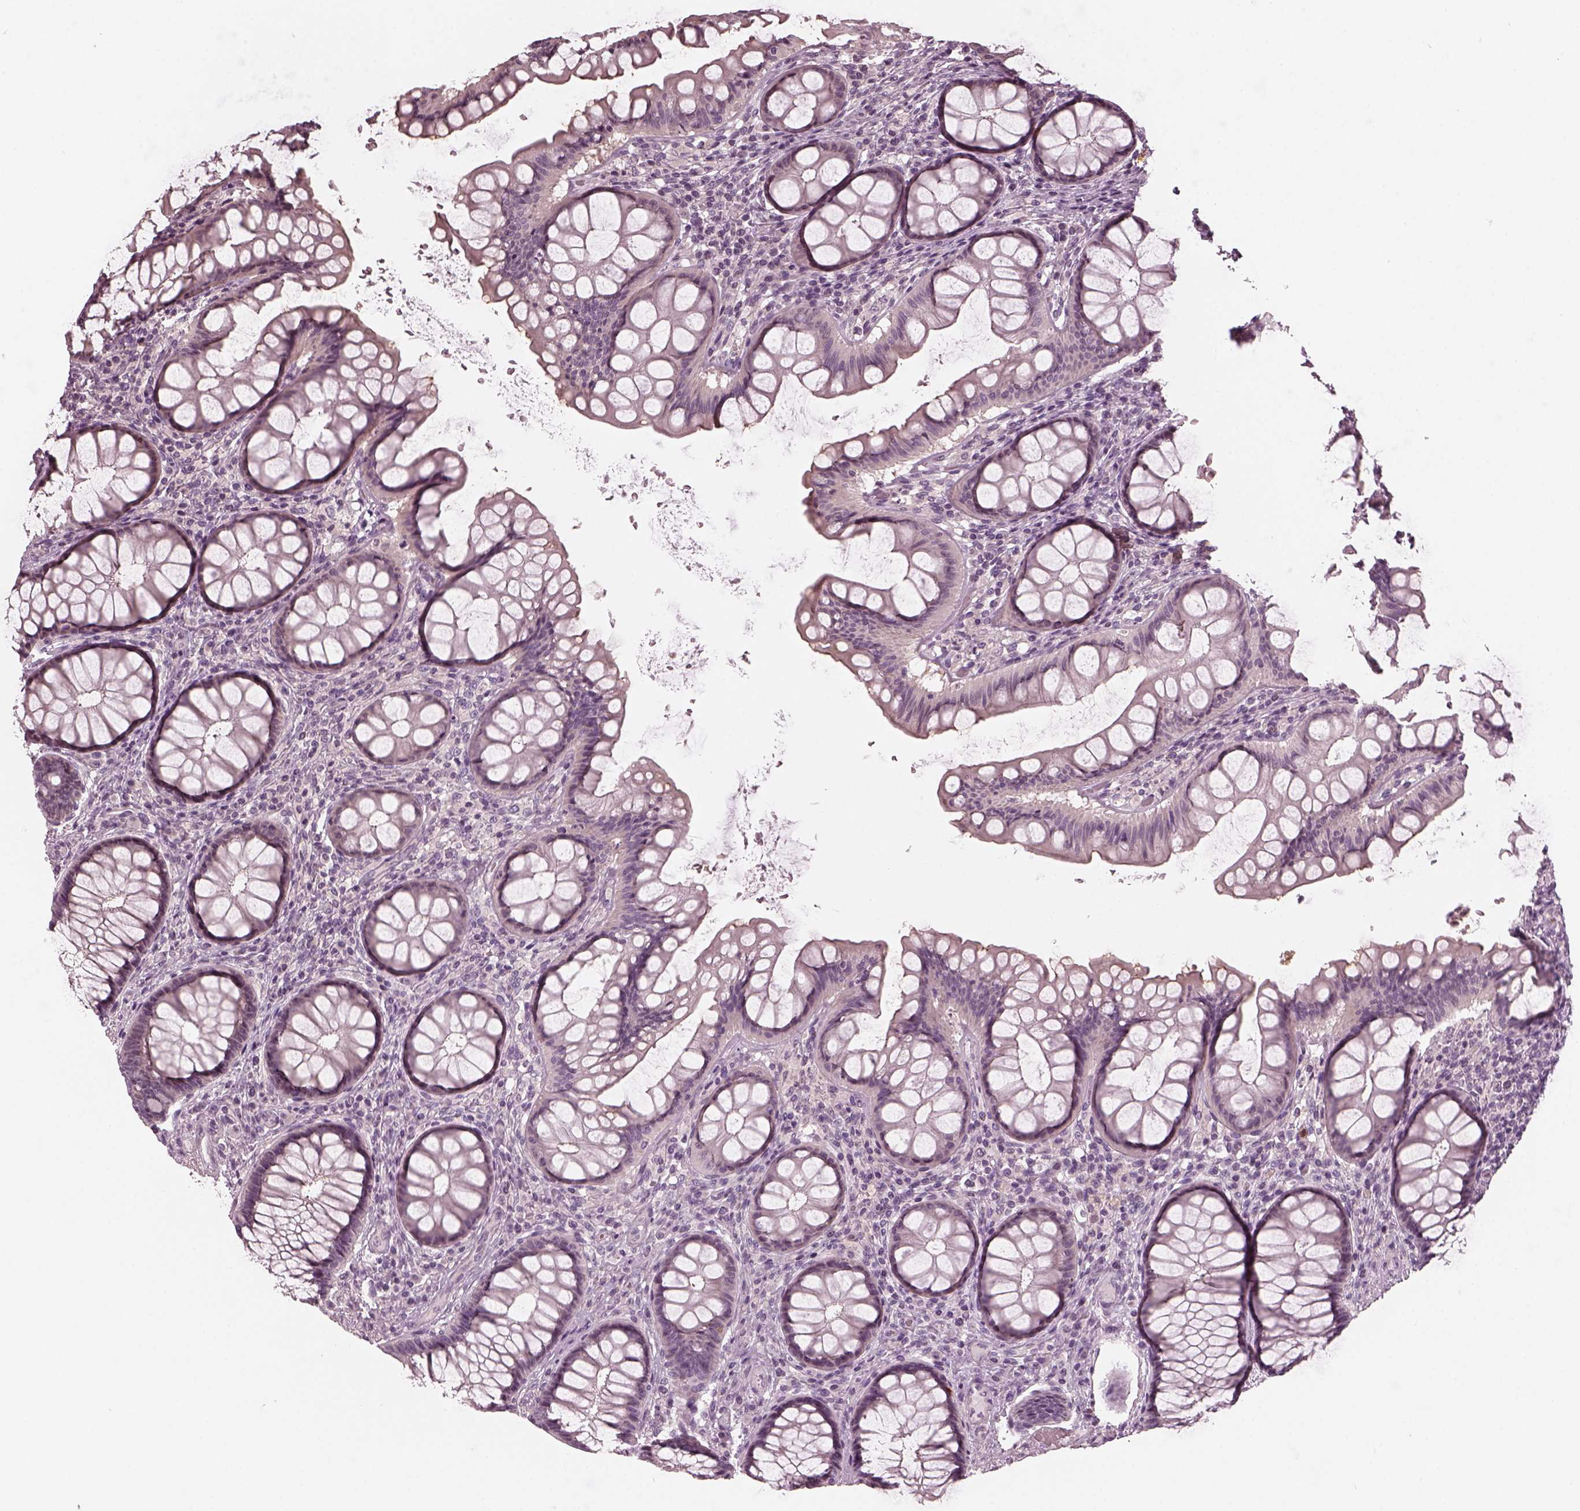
{"staining": {"intensity": "negative", "quantity": "none", "location": "none"}, "tissue": "colon", "cell_type": "Endothelial cells", "image_type": "normal", "snomed": [{"axis": "morphology", "description": "Normal tissue, NOS"}, {"axis": "topography", "description": "Colon"}], "caption": "Immunohistochemistry (IHC) histopathology image of unremarkable colon: colon stained with DAB shows no significant protein positivity in endothelial cells.", "gene": "CHIT1", "patient": {"sex": "female", "age": 65}}